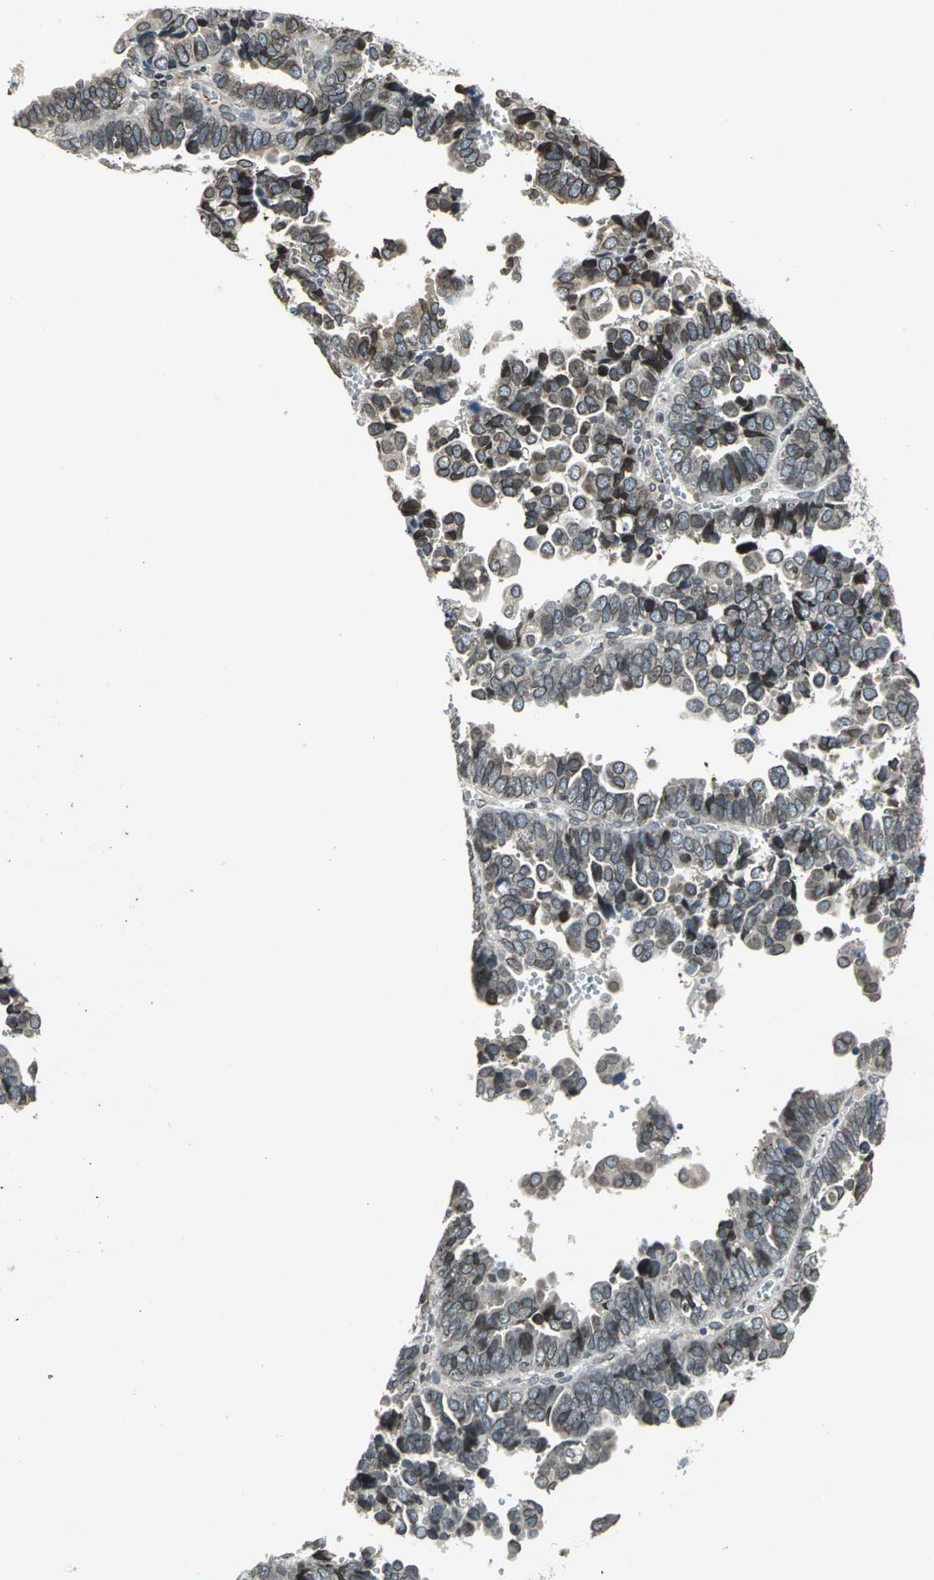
{"staining": {"intensity": "strong", "quantity": "25%-75%", "location": "cytoplasmic/membranous,nuclear"}, "tissue": "endometrial cancer", "cell_type": "Tumor cells", "image_type": "cancer", "snomed": [{"axis": "morphology", "description": "Adenocarcinoma, NOS"}, {"axis": "topography", "description": "Endometrium"}], "caption": "Immunohistochemistry of human adenocarcinoma (endometrial) reveals high levels of strong cytoplasmic/membranous and nuclear expression in about 25%-75% of tumor cells.", "gene": "BRIP1", "patient": {"sex": "female", "age": 75}}